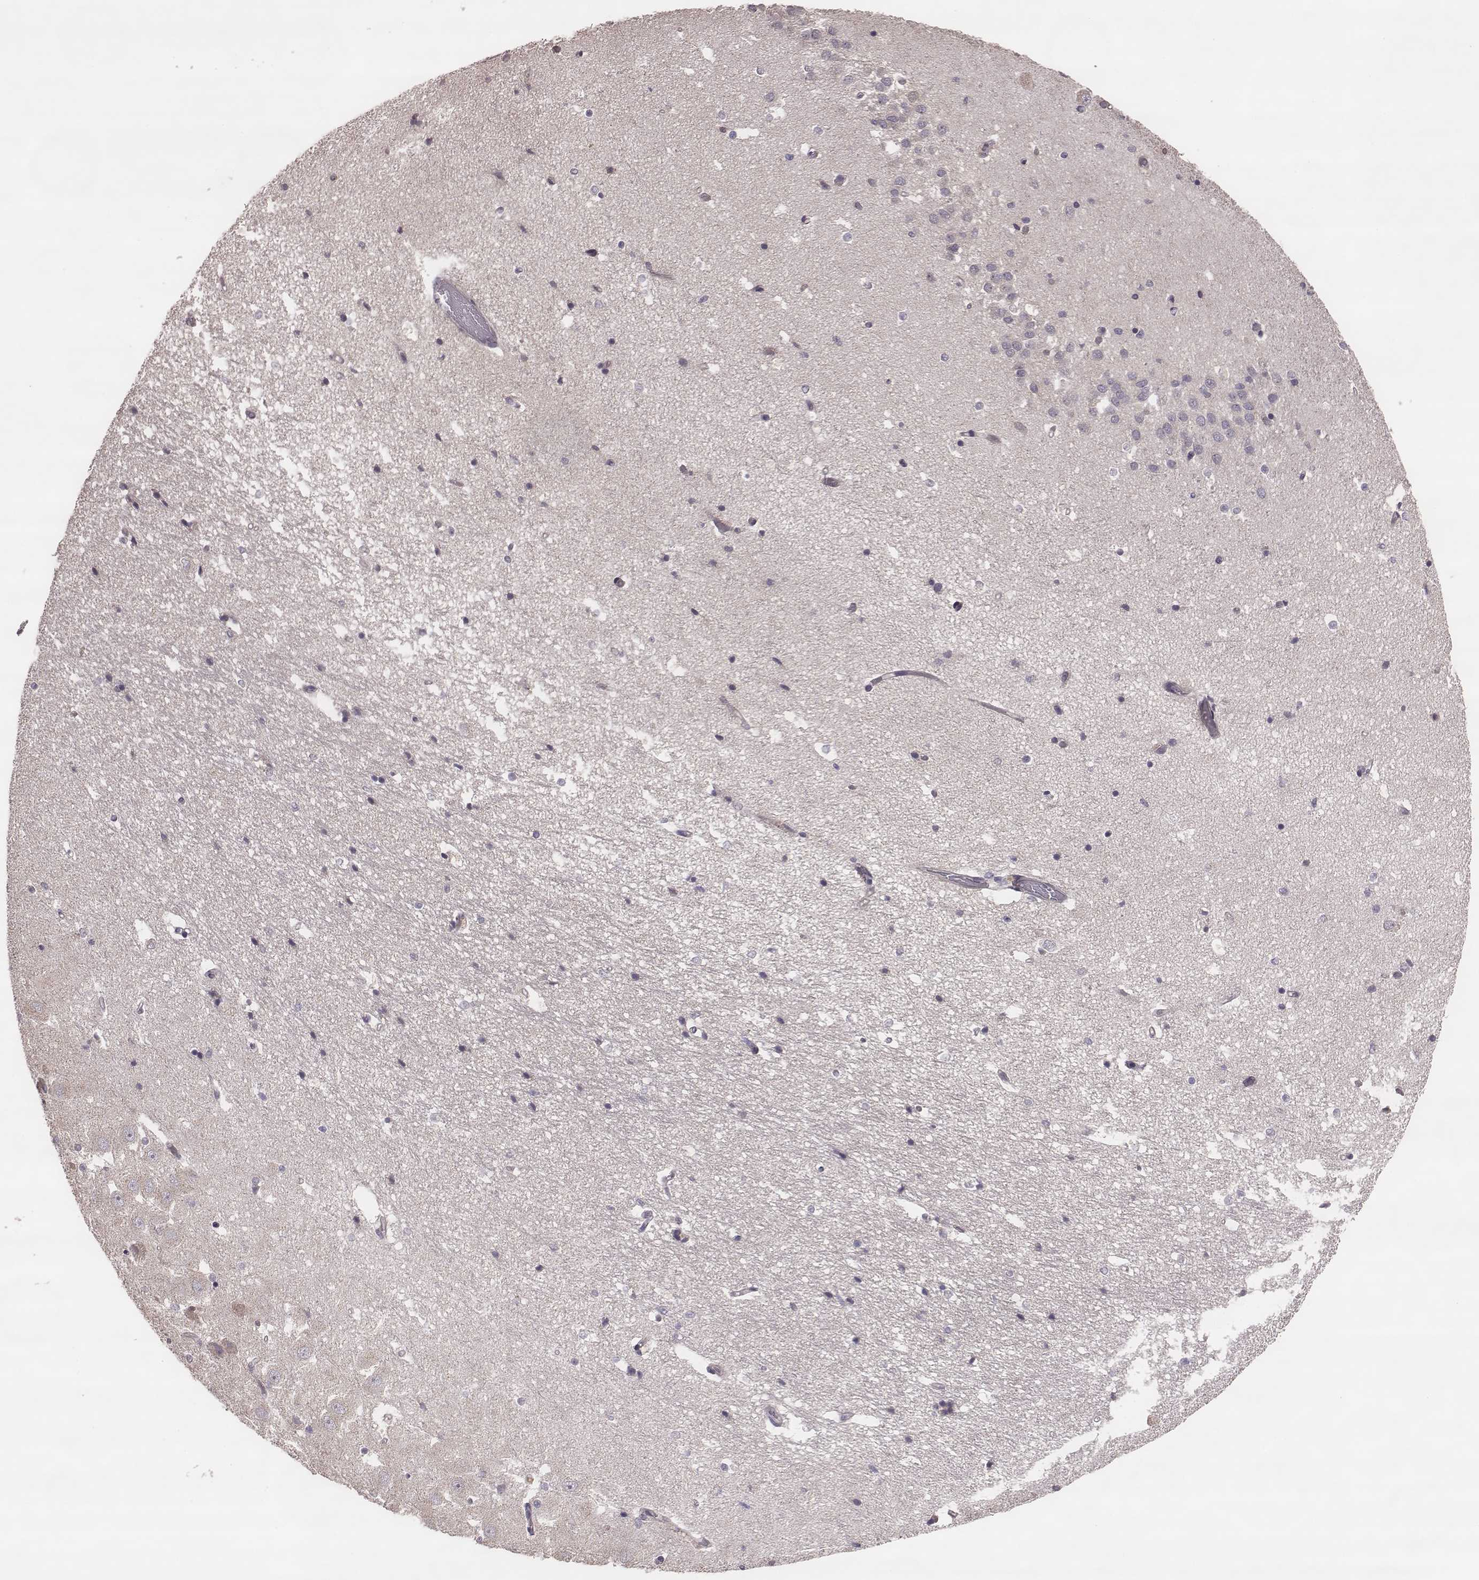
{"staining": {"intensity": "negative", "quantity": "none", "location": "none"}, "tissue": "hippocampus", "cell_type": "Glial cells", "image_type": "normal", "snomed": [{"axis": "morphology", "description": "Normal tissue, NOS"}, {"axis": "topography", "description": "Hippocampus"}], "caption": "A high-resolution histopathology image shows immunohistochemistry (IHC) staining of unremarkable hippocampus, which displays no significant staining in glial cells.", "gene": "HAVCR1", "patient": {"sex": "male", "age": 44}}